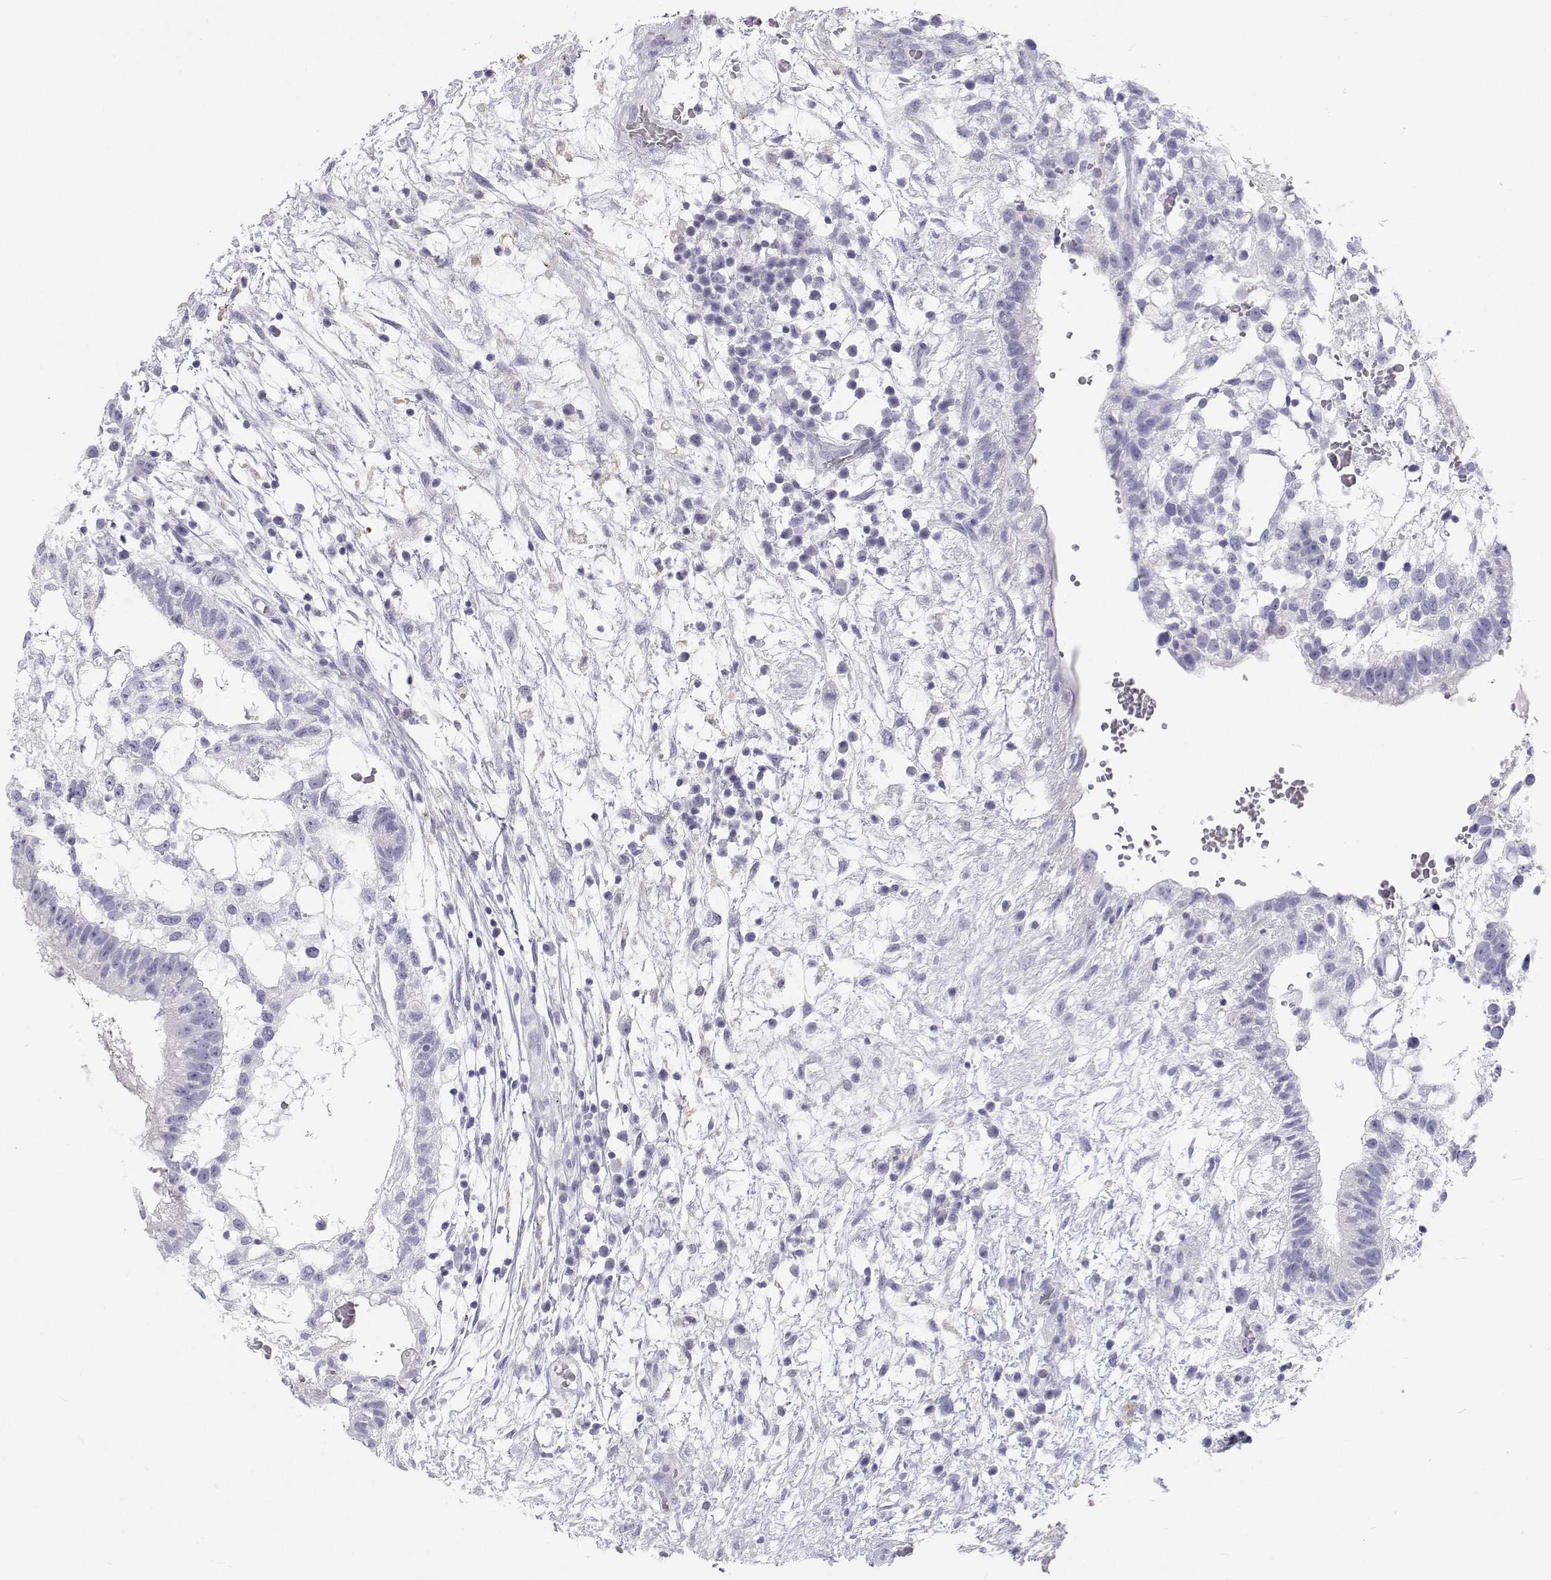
{"staining": {"intensity": "negative", "quantity": "none", "location": "none"}, "tissue": "testis cancer", "cell_type": "Tumor cells", "image_type": "cancer", "snomed": [{"axis": "morphology", "description": "Normal tissue, NOS"}, {"axis": "morphology", "description": "Carcinoma, Embryonal, NOS"}, {"axis": "topography", "description": "Testis"}], "caption": "This is an IHC photomicrograph of testis cancer (embryonal carcinoma). There is no staining in tumor cells.", "gene": "TTN", "patient": {"sex": "male", "age": 32}}